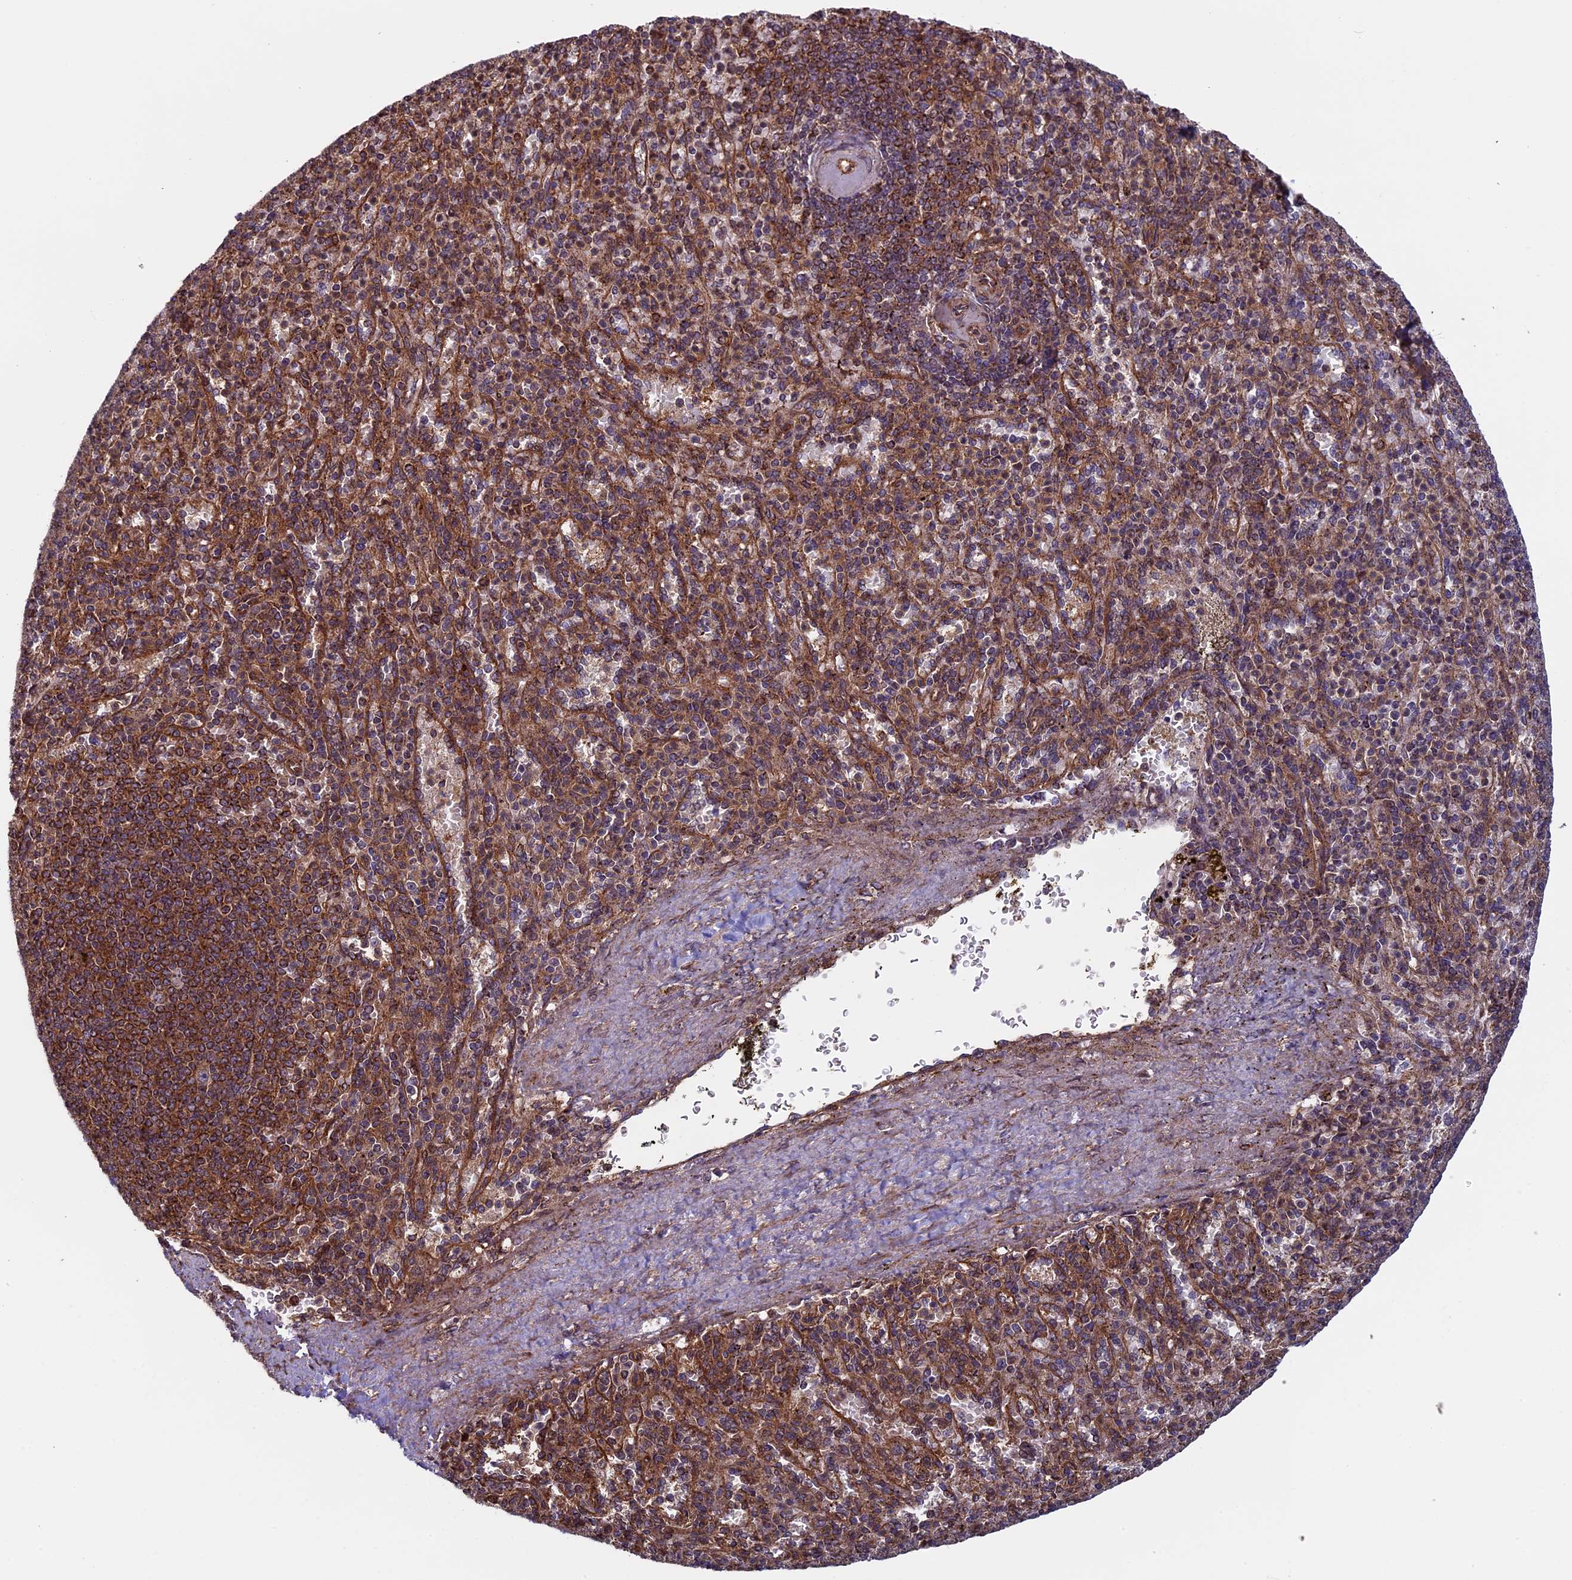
{"staining": {"intensity": "moderate", "quantity": ">75%", "location": "cytoplasmic/membranous"}, "tissue": "spleen", "cell_type": "Cells in red pulp", "image_type": "normal", "snomed": [{"axis": "morphology", "description": "Normal tissue, NOS"}, {"axis": "topography", "description": "Spleen"}], "caption": "Immunohistochemical staining of normal human spleen shows moderate cytoplasmic/membranous protein positivity in about >75% of cells in red pulp.", "gene": "CCDC8", "patient": {"sex": "female", "age": 74}}